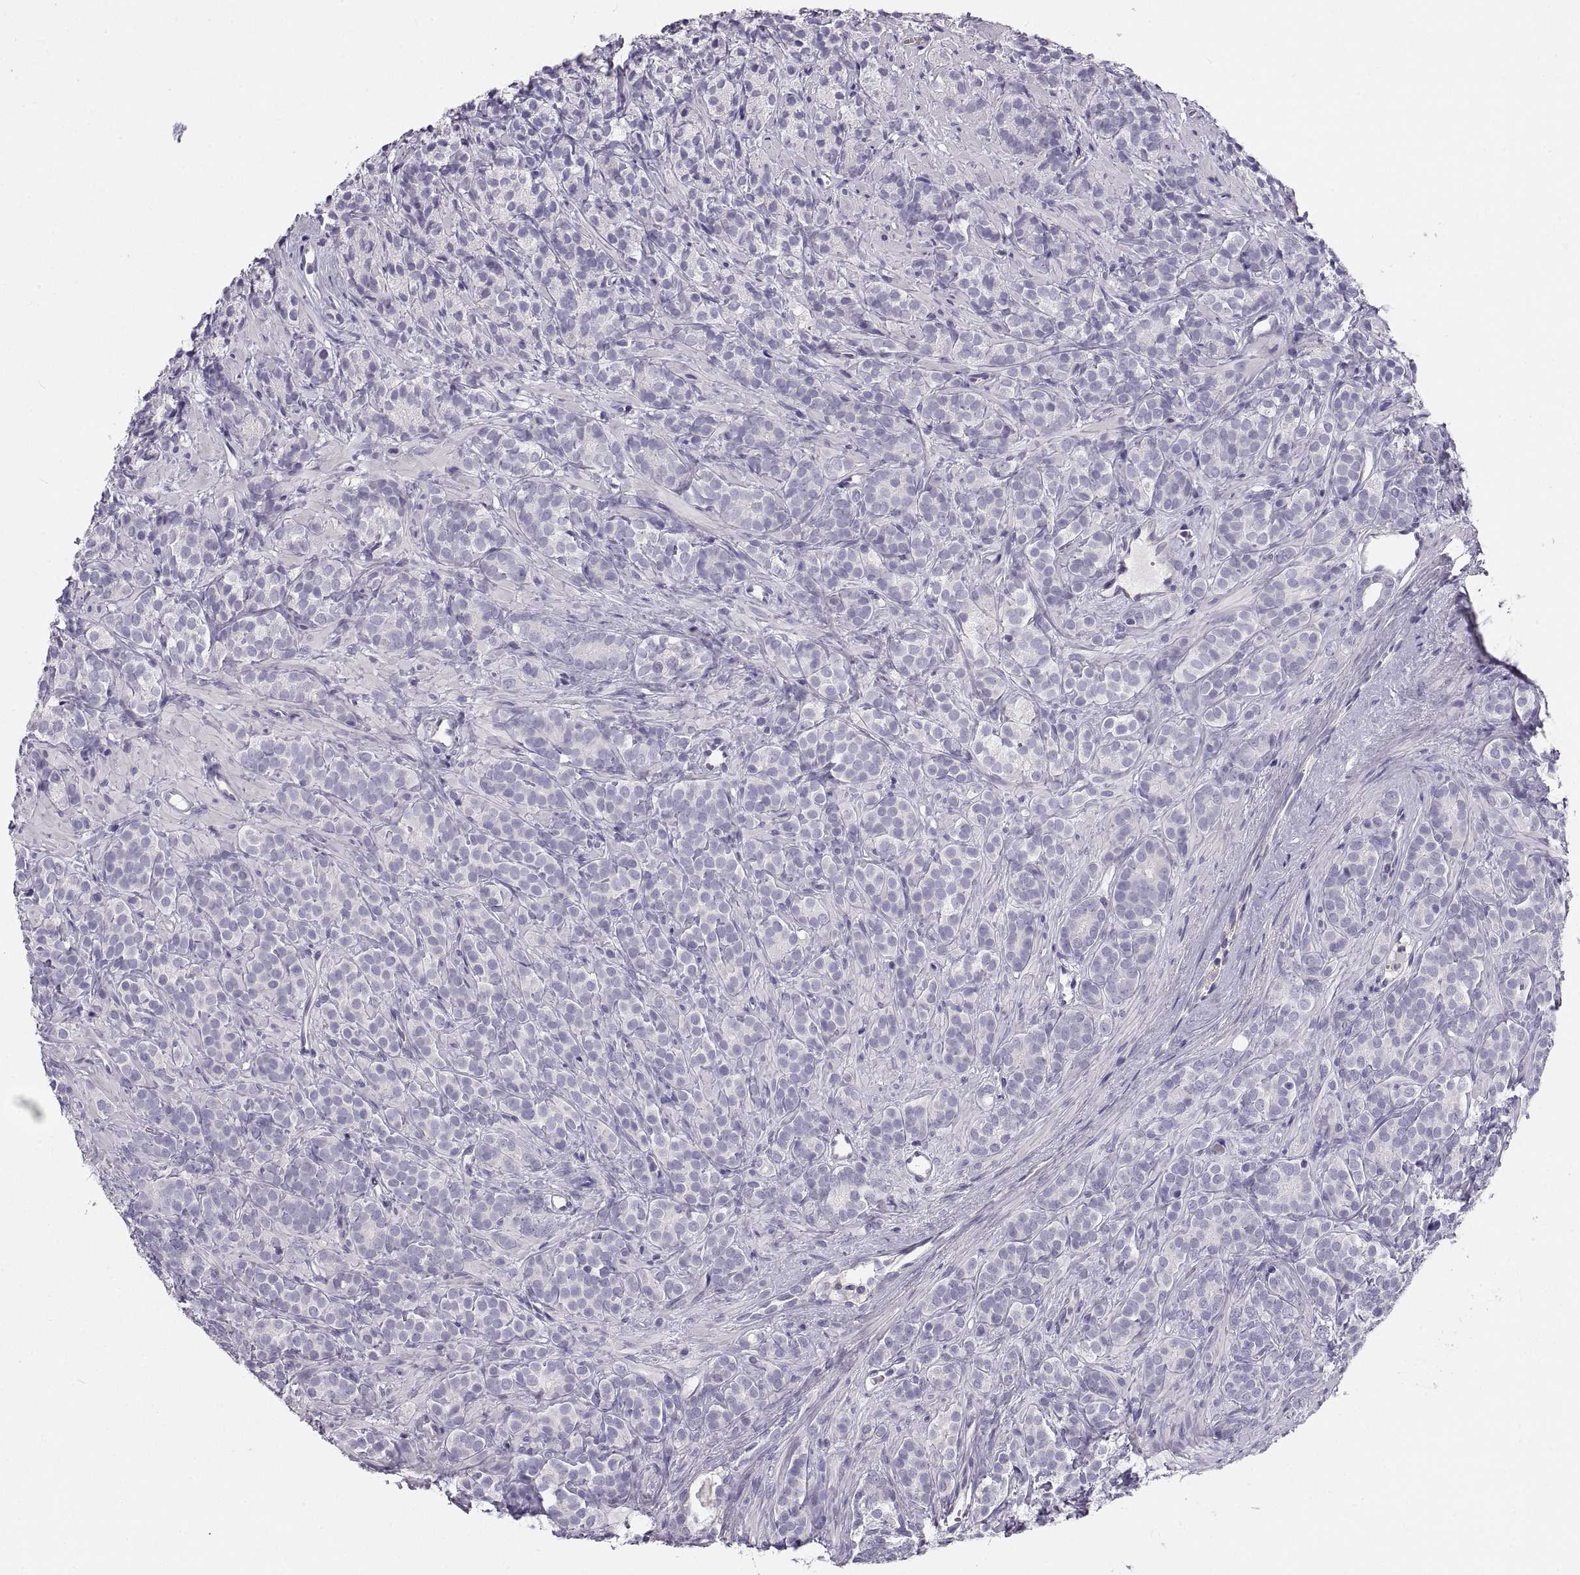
{"staining": {"intensity": "negative", "quantity": "none", "location": "none"}, "tissue": "prostate cancer", "cell_type": "Tumor cells", "image_type": "cancer", "snomed": [{"axis": "morphology", "description": "Adenocarcinoma, High grade"}, {"axis": "topography", "description": "Prostate"}], "caption": "Immunohistochemistry image of neoplastic tissue: prostate cancer (adenocarcinoma (high-grade)) stained with DAB exhibits no significant protein positivity in tumor cells.", "gene": "CRYBB3", "patient": {"sex": "male", "age": 84}}